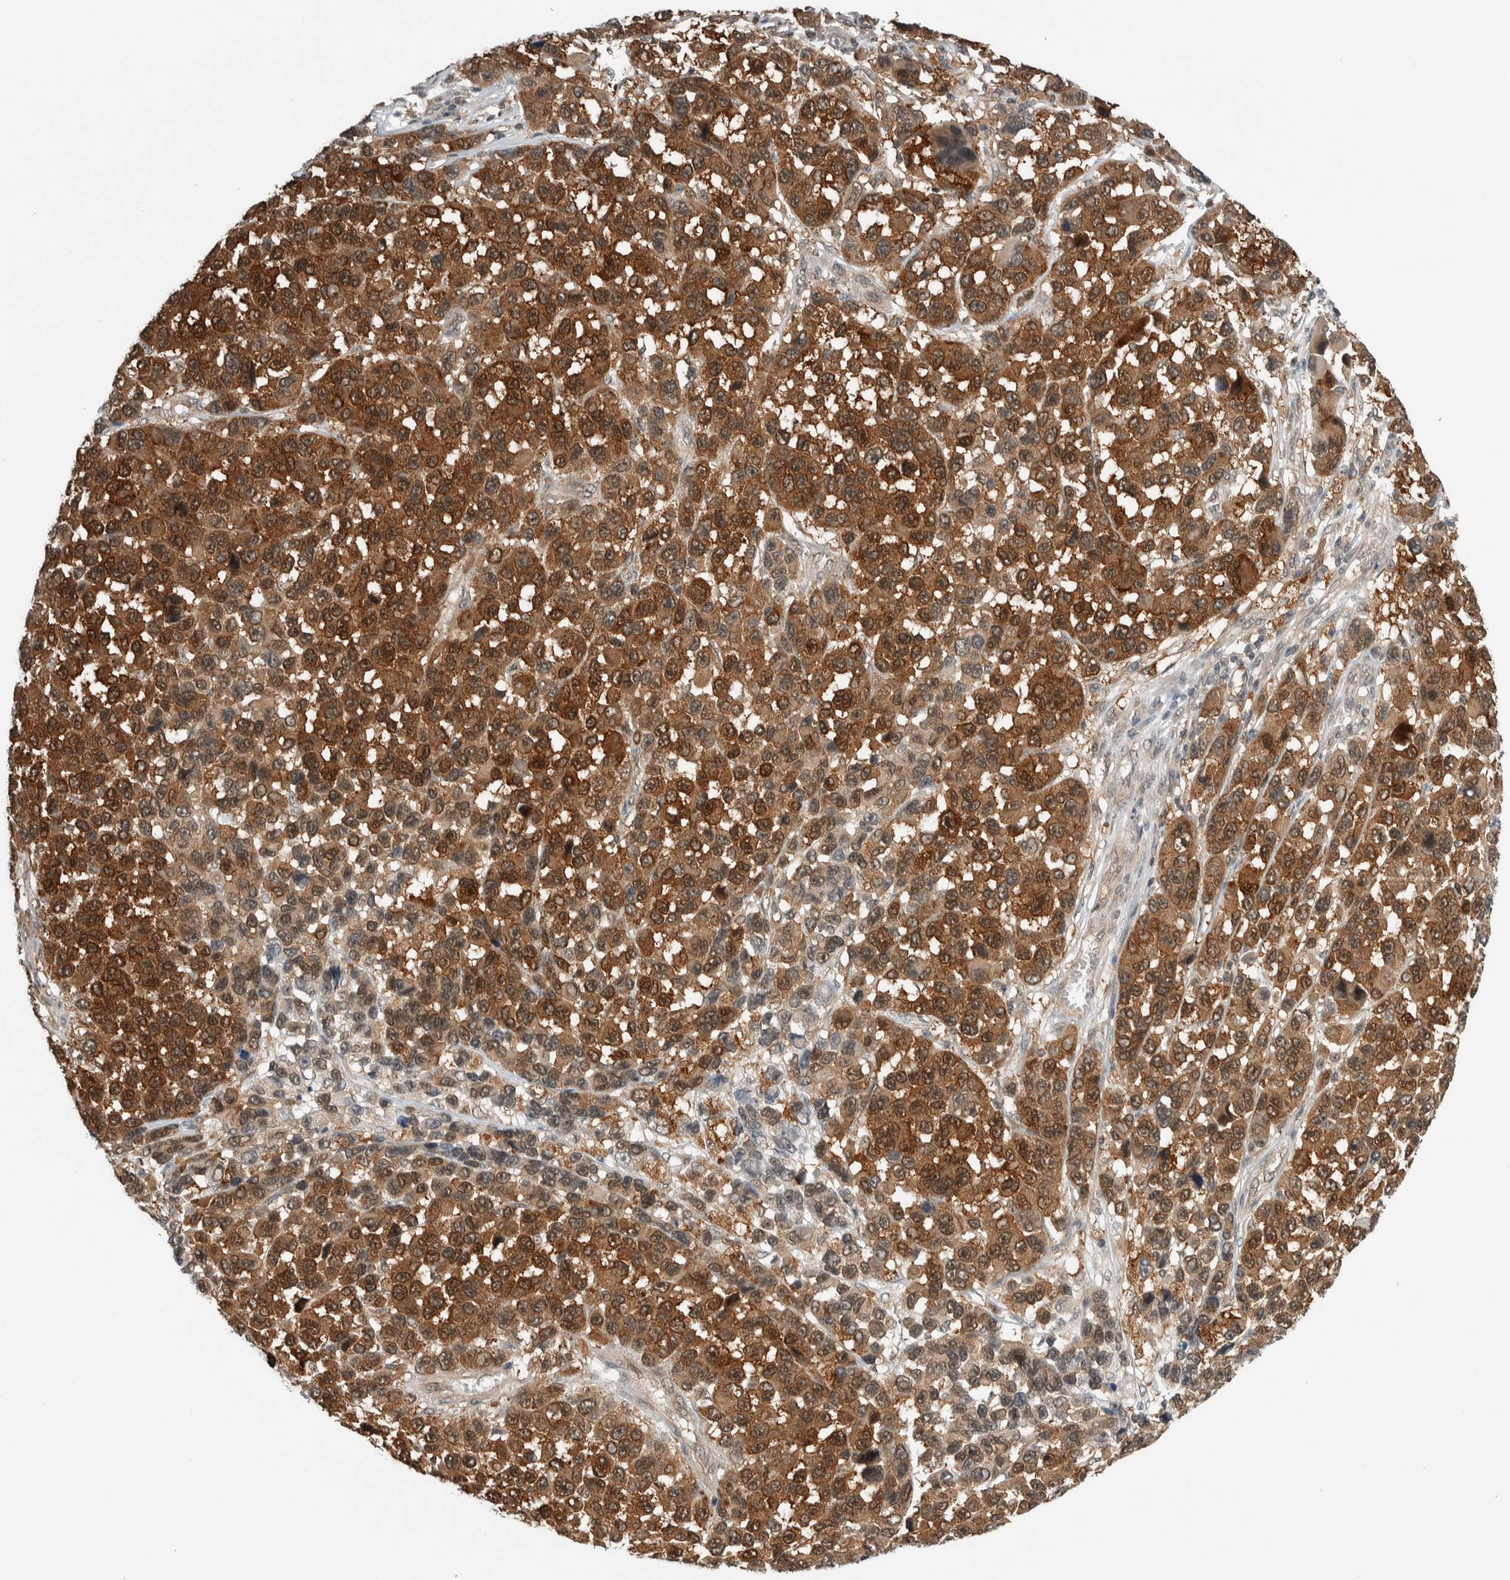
{"staining": {"intensity": "strong", "quantity": ">75%", "location": "cytoplasmic/membranous"}, "tissue": "melanoma", "cell_type": "Tumor cells", "image_type": "cancer", "snomed": [{"axis": "morphology", "description": "Malignant melanoma, NOS"}, {"axis": "topography", "description": "Skin"}], "caption": "Tumor cells display high levels of strong cytoplasmic/membranous expression in about >75% of cells in human melanoma. (DAB = brown stain, brightfield microscopy at high magnification).", "gene": "CCDC43", "patient": {"sex": "male", "age": 53}}